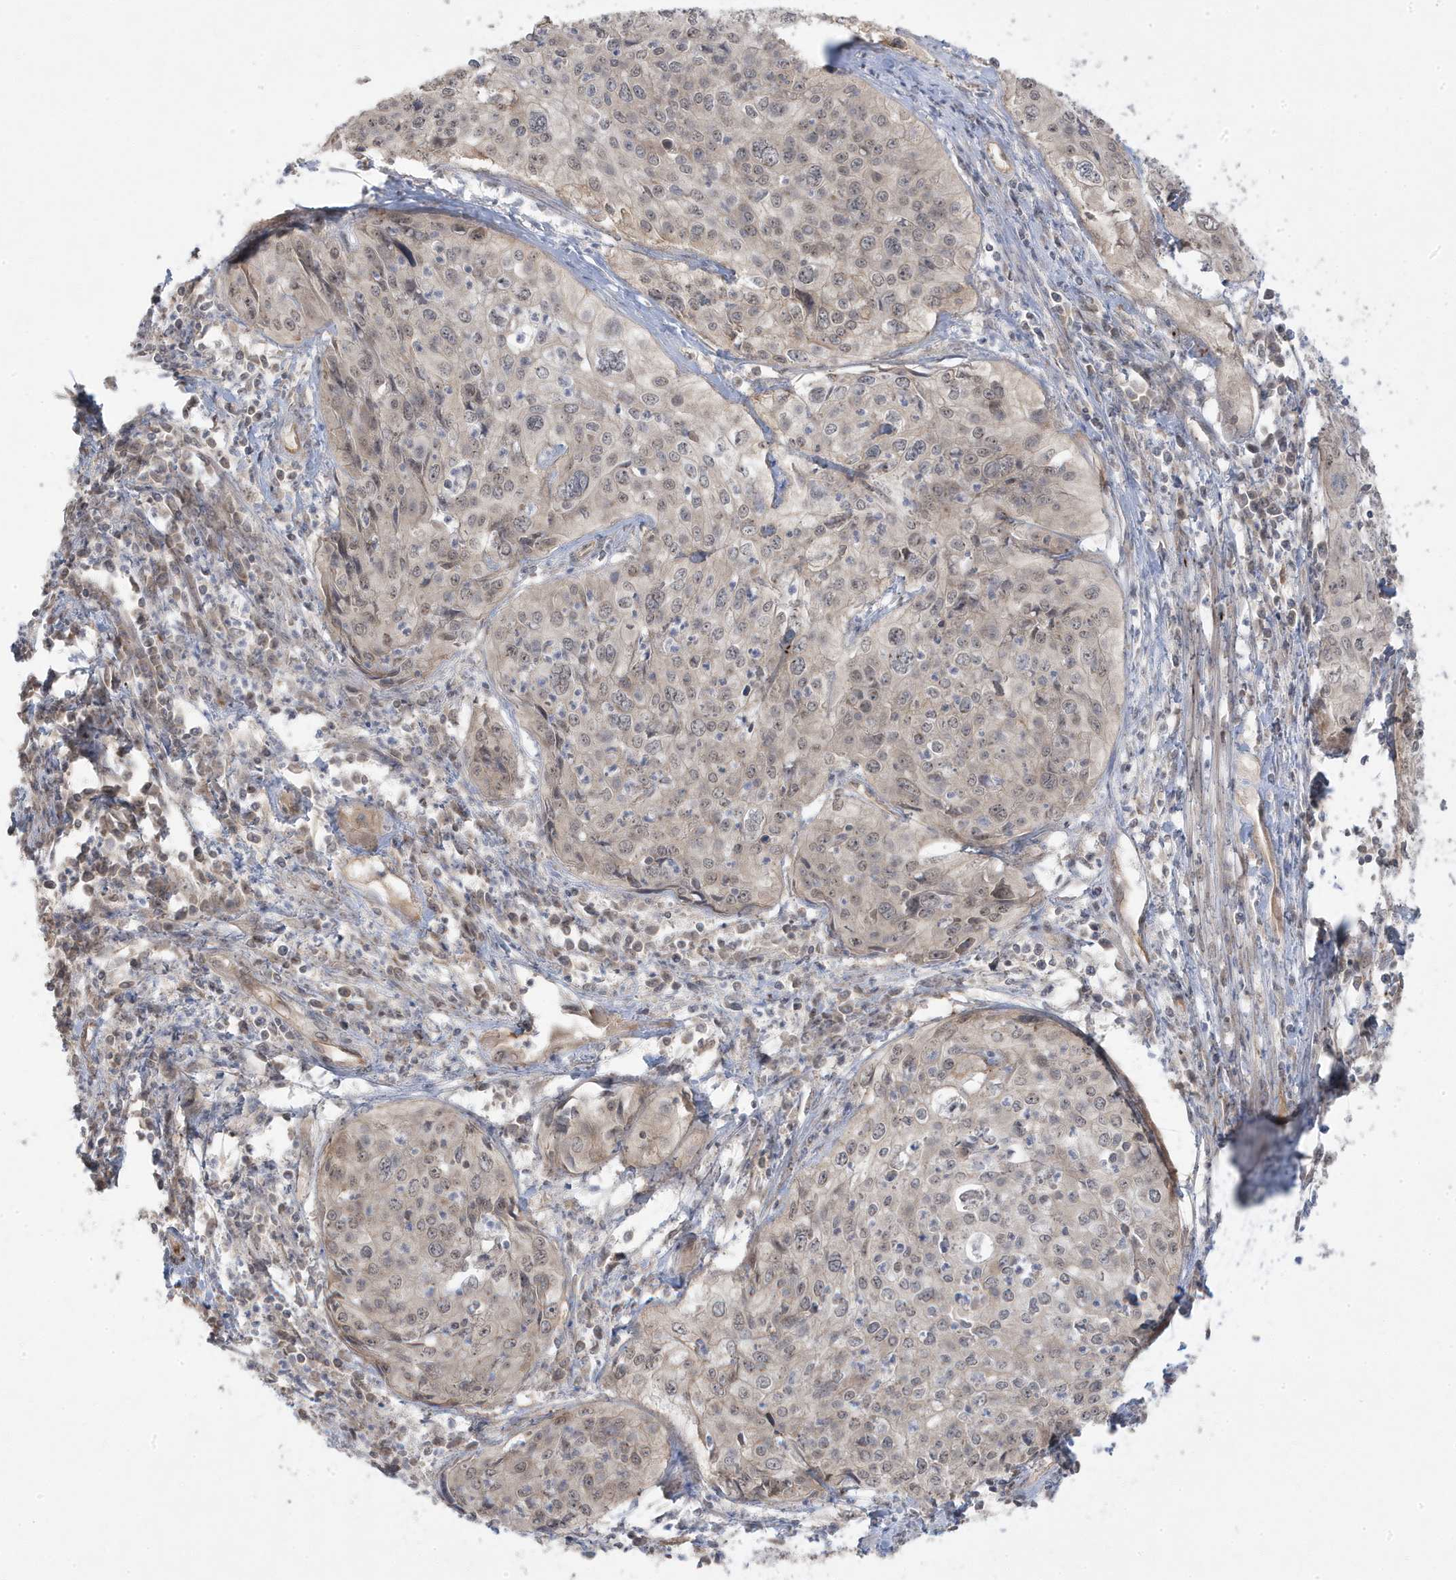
{"staining": {"intensity": "weak", "quantity": "<25%", "location": "nuclear"}, "tissue": "cervical cancer", "cell_type": "Tumor cells", "image_type": "cancer", "snomed": [{"axis": "morphology", "description": "Squamous cell carcinoma, NOS"}, {"axis": "topography", "description": "Cervix"}], "caption": "Cervical cancer was stained to show a protein in brown. There is no significant expression in tumor cells.", "gene": "DNAJC12", "patient": {"sex": "female", "age": 31}}